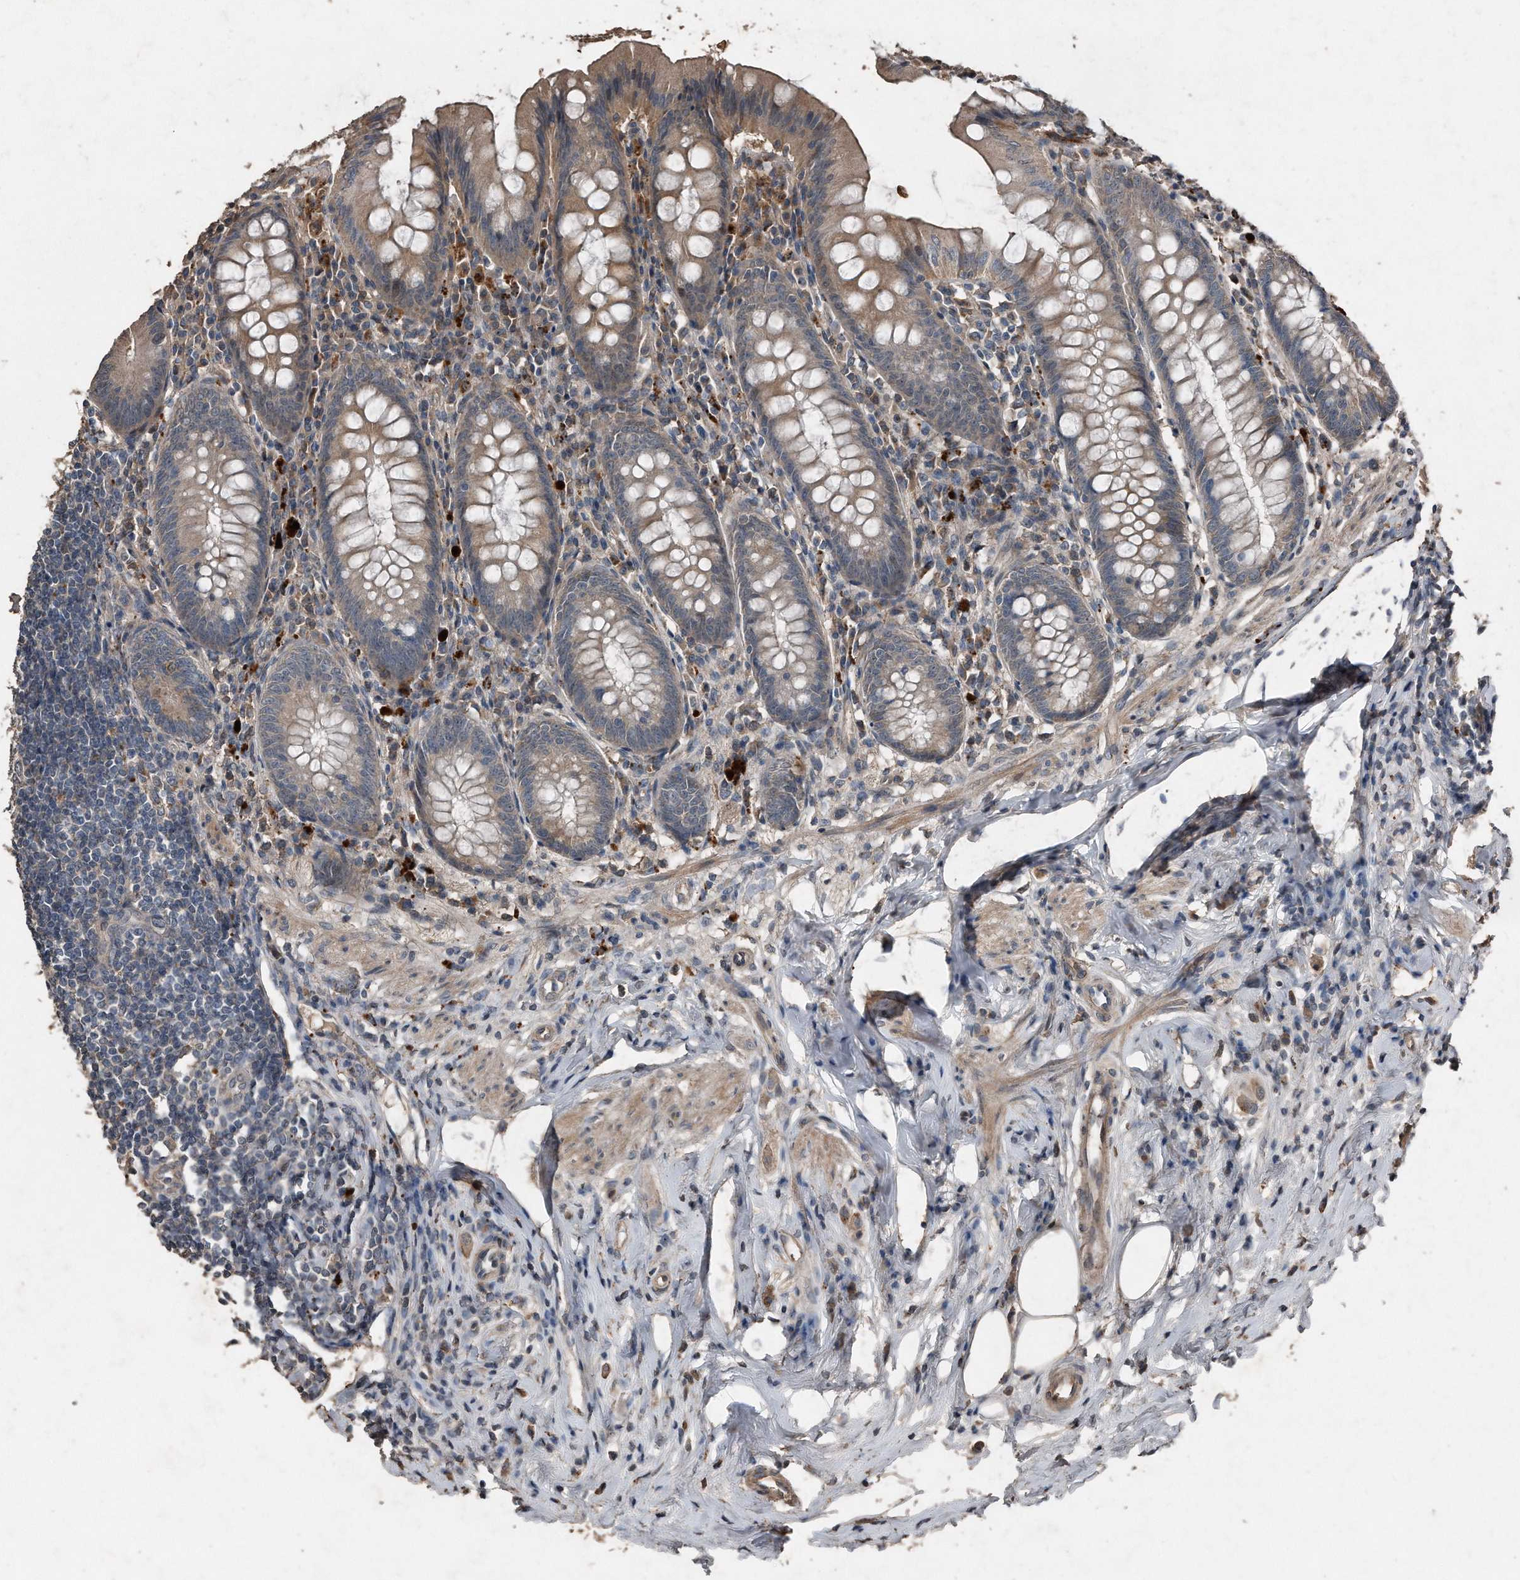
{"staining": {"intensity": "weak", "quantity": ">75%", "location": "cytoplasmic/membranous"}, "tissue": "appendix", "cell_type": "Glandular cells", "image_type": "normal", "snomed": [{"axis": "morphology", "description": "Normal tissue, NOS"}, {"axis": "topography", "description": "Appendix"}], "caption": "Immunohistochemistry of benign appendix exhibits low levels of weak cytoplasmic/membranous staining in about >75% of glandular cells.", "gene": "ANKRD10", "patient": {"sex": "female", "age": 54}}